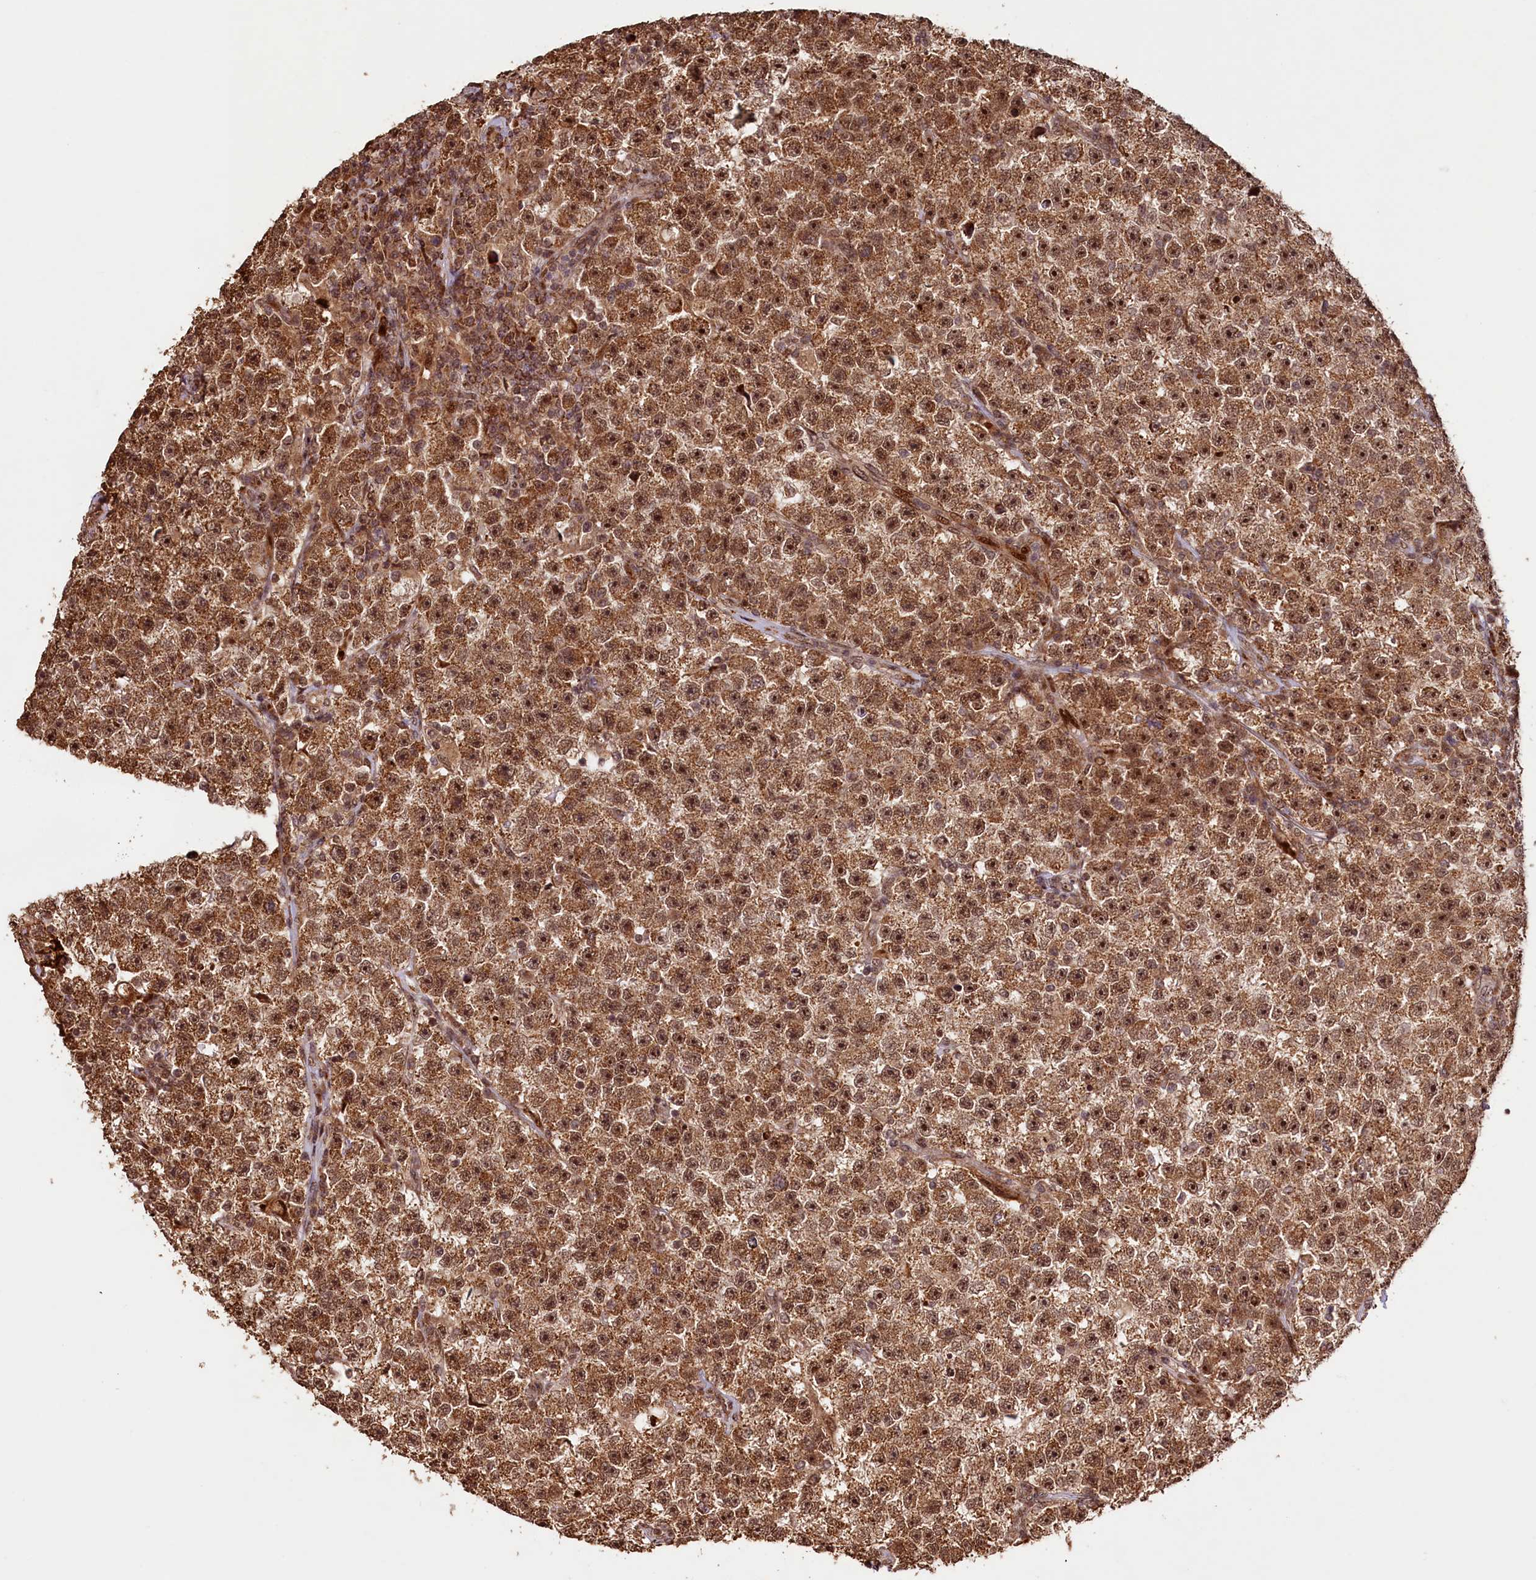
{"staining": {"intensity": "moderate", "quantity": ">75%", "location": "cytoplasmic/membranous,nuclear"}, "tissue": "testis cancer", "cell_type": "Tumor cells", "image_type": "cancer", "snomed": [{"axis": "morphology", "description": "Seminoma, NOS"}, {"axis": "topography", "description": "Testis"}], "caption": "This histopathology image reveals immunohistochemistry staining of testis seminoma, with medium moderate cytoplasmic/membranous and nuclear staining in approximately >75% of tumor cells.", "gene": "SHPRH", "patient": {"sex": "male", "age": 22}}